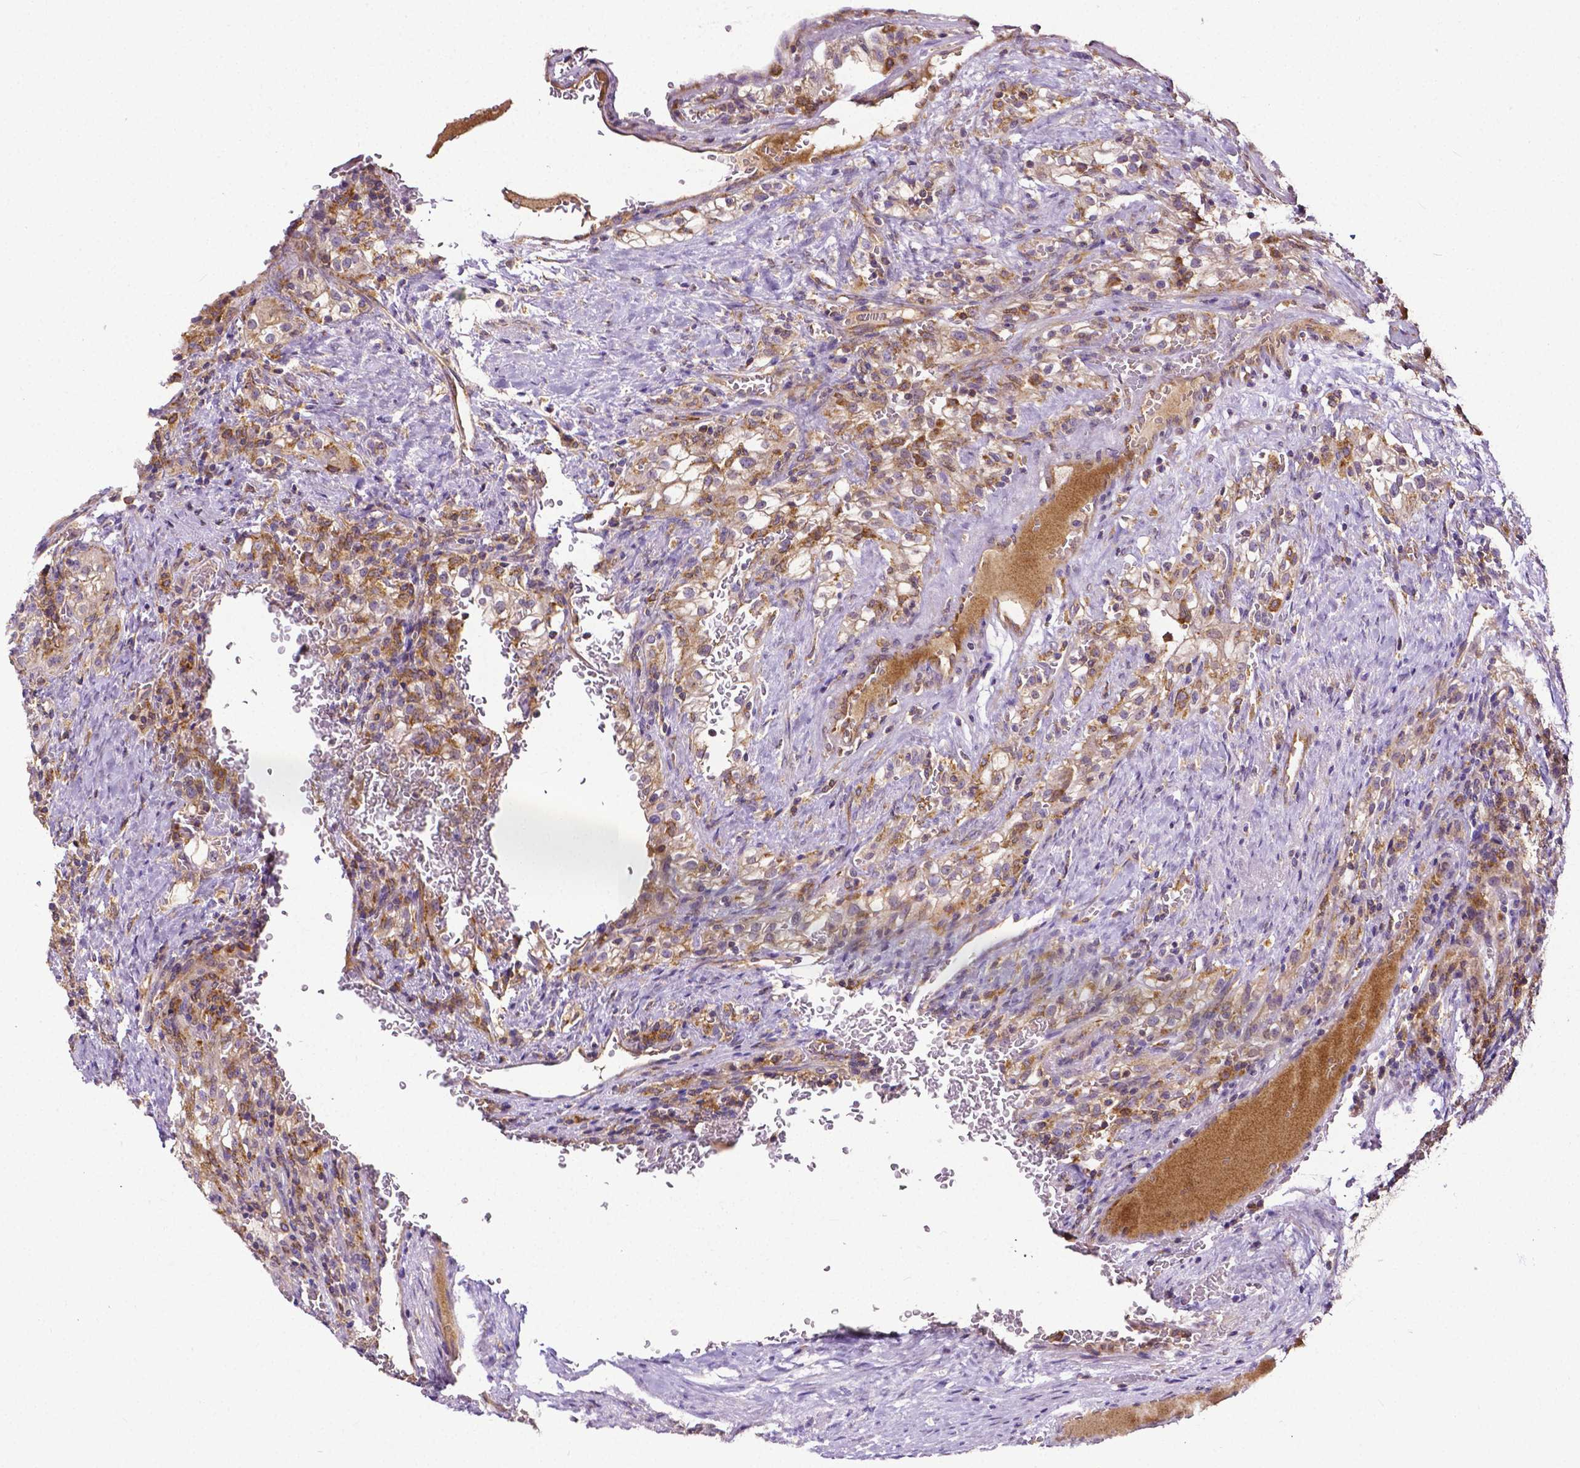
{"staining": {"intensity": "weak", "quantity": ">75%", "location": "cytoplasmic/membranous"}, "tissue": "renal cancer", "cell_type": "Tumor cells", "image_type": "cancer", "snomed": [{"axis": "morphology", "description": "Adenocarcinoma, NOS"}, {"axis": "topography", "description": "Kidney"}], "caption": "Protein expression analysis of human renal adenocarcinoma reveals weak cytoplasmic/membranous staining in approximately >75% of tumor cells. (IHC, brightfield microscopy, high magnification).", "gene": "DICER1", "patient": {"sex": "female", "age": 74}}